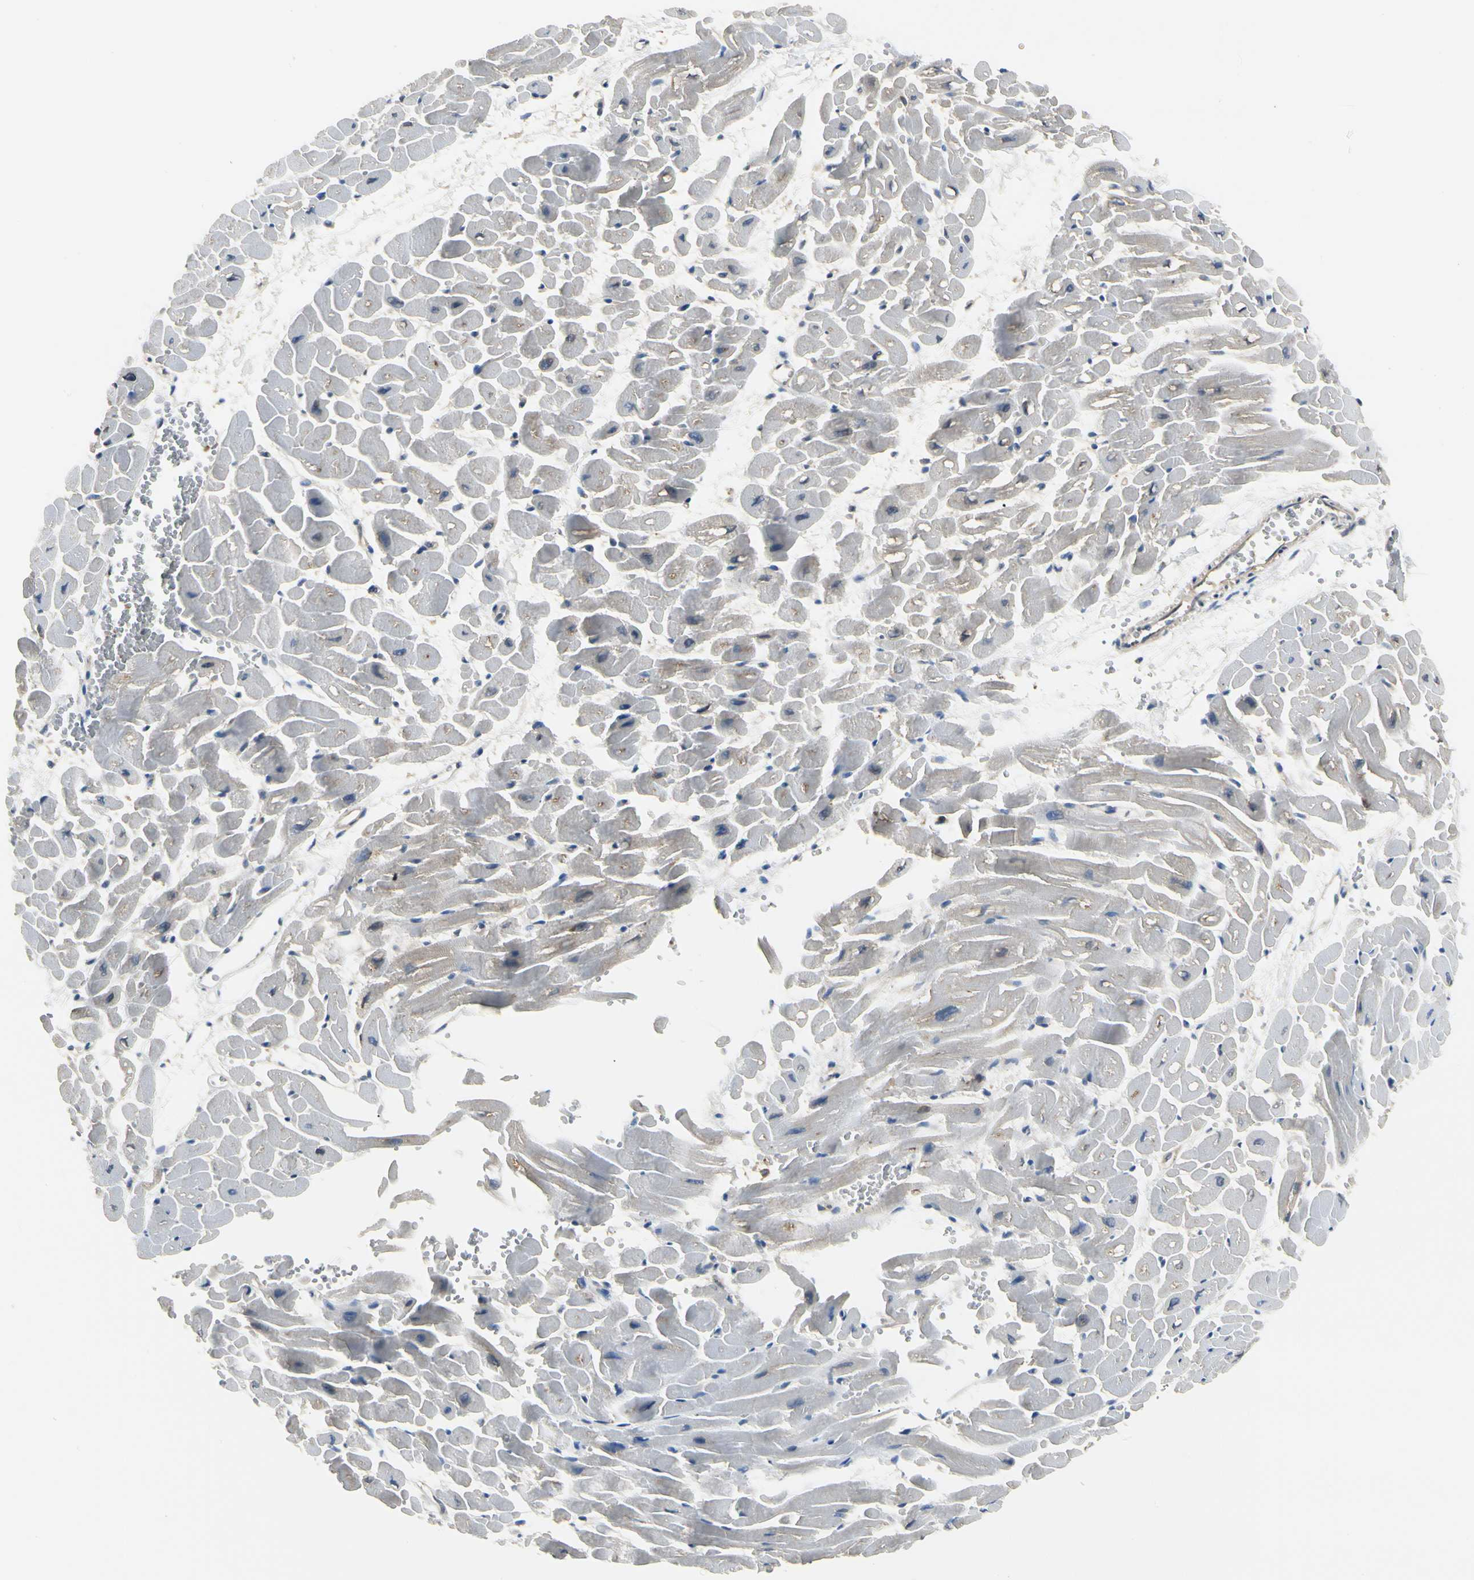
{"staining": {"intensity": "weak", "quantity": "<25%", "location": "cytoplasmic/membranous"}, "tissue": "heart muscle", "cell_type": "Cardiomyocytes", "image_type": "normal", "snomed": [{"axis": "morphology", "description": "Normal tissue, NOS"}, {"axis": "topography", "description": "Heart"}], "caption": "Heart muscle stained for a protein using IHC displays no expression cardiomyocytes.", "gene": "NME1", "patient": {"sex": "male", "age": 45}}